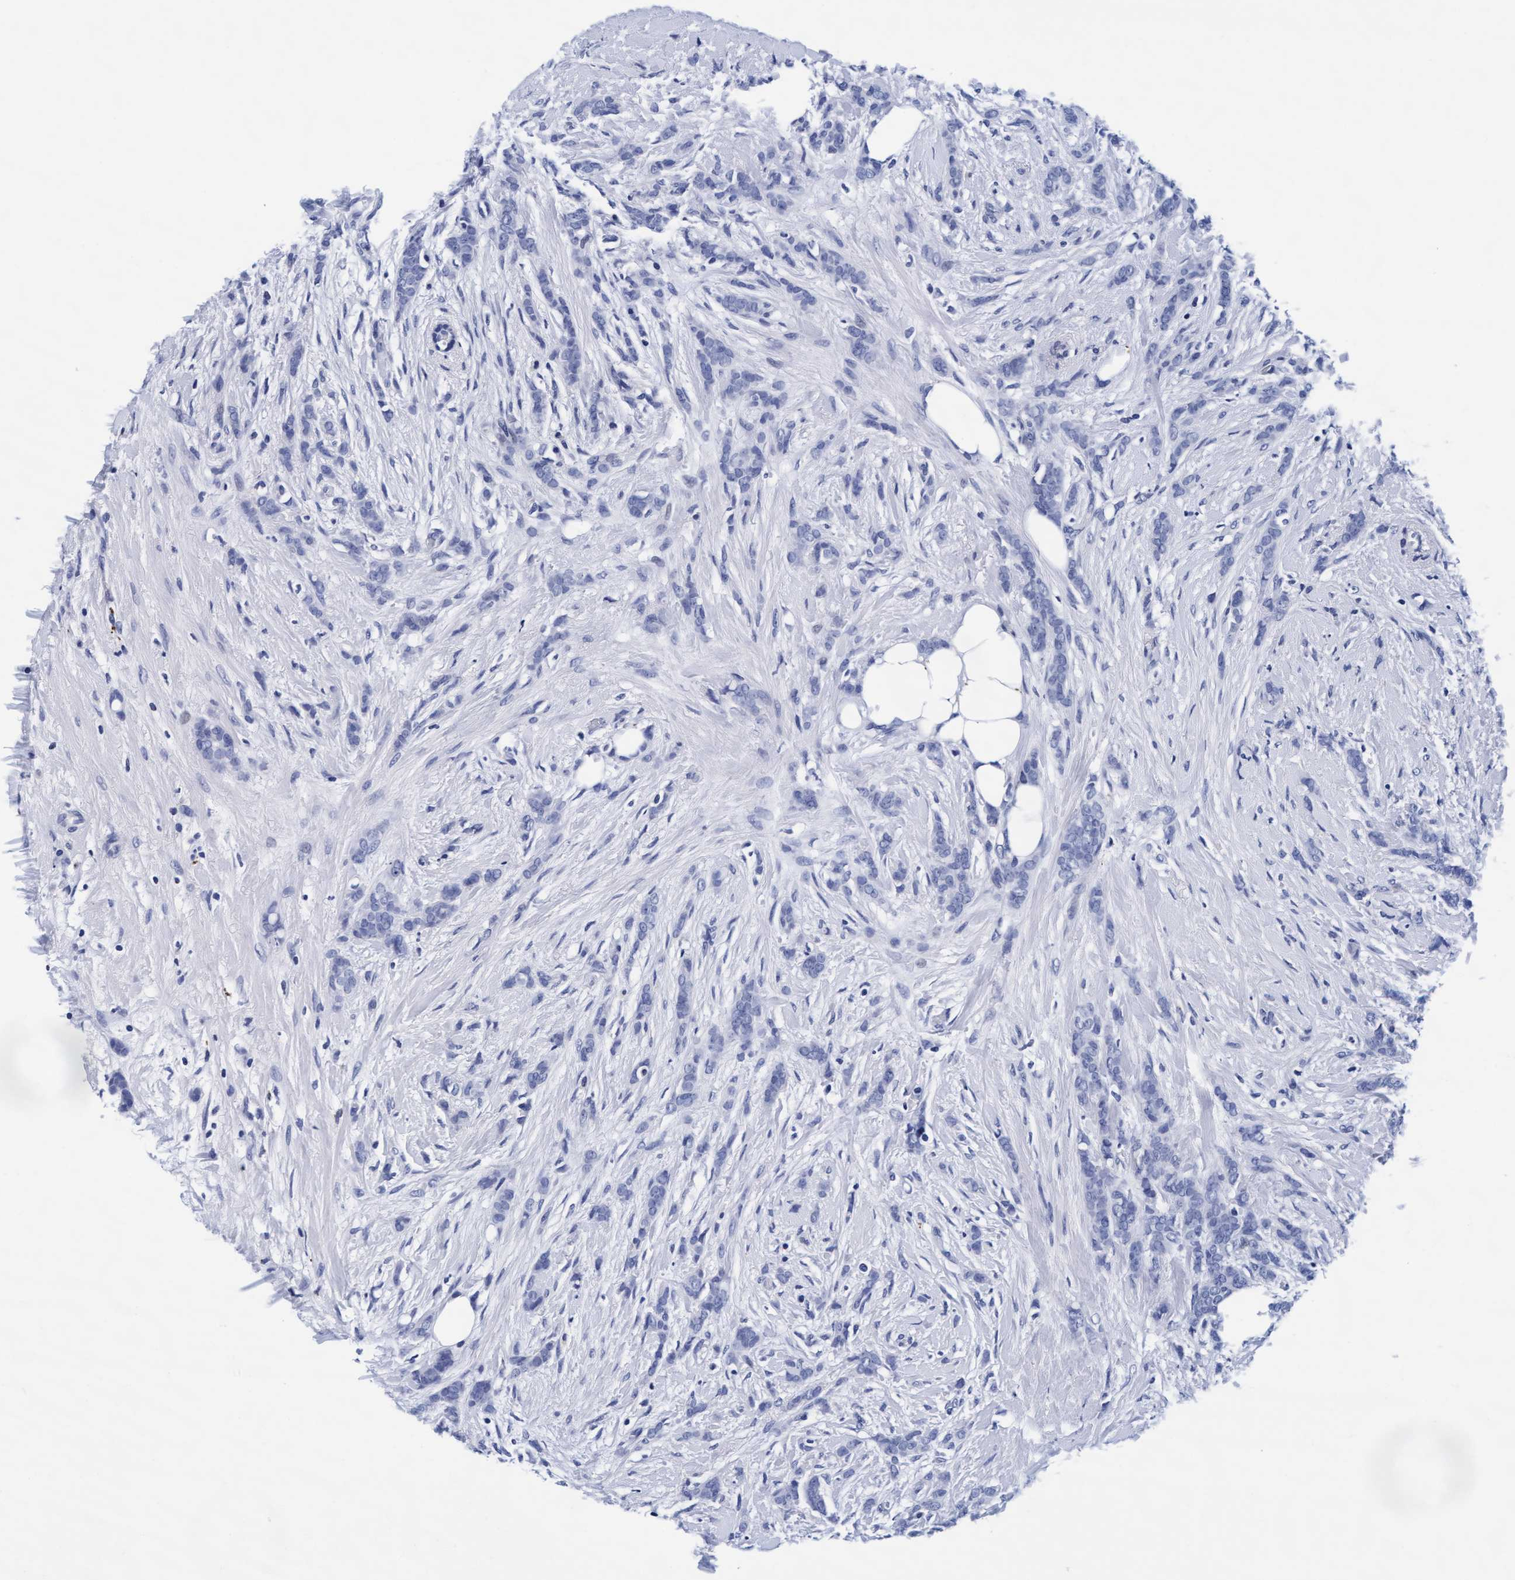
{"staining": {"intensity": "negative", "quantity": "none", "location": "none"}, "tissue": "breast cancer", "cell_type": "Tumor cells", "image_type": "cancer", "snomed": [{"axis": "morphology", "description": "Lobular carcinoma, in situ"}, {"axis": "morphology", "description": "Lobular carcinoma"}, {"axis": "topography", "description": "Breast"}], "caption": "A histopathology image of lobular carcinoma in situ (breast) stained for a protein demonstrates no brown staining in tumor cells.", "gene": "ARSG", "patient": {"sex": "female", "age": 41}}